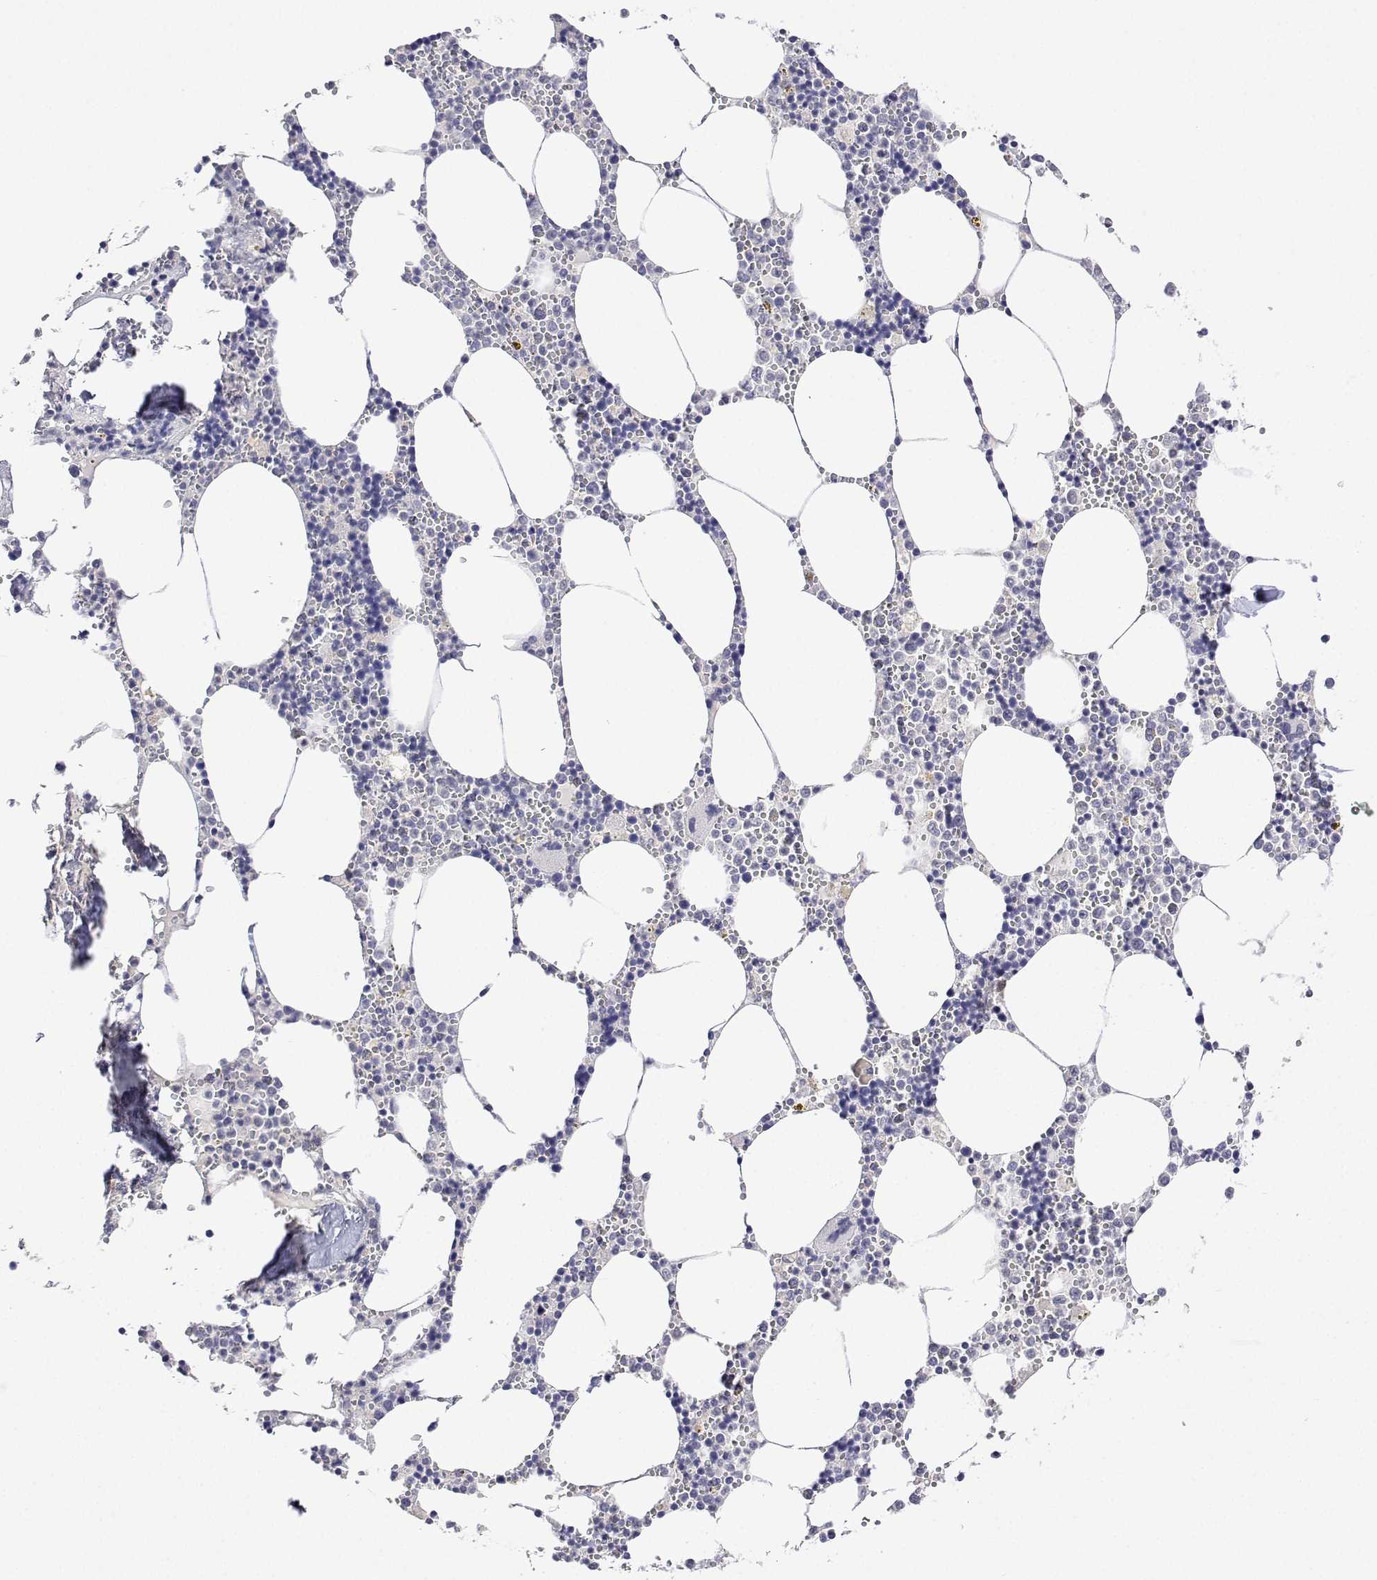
{"staining": {"intensity": "negative", "quantity": "none", "location": "none"}, "tissue": "bone marrow", "cell_type": "Hematopoietic cells", "image_type": "normal", "snomed": [{"axis": "morphology", "description": "Normal tissue, NOS"}, {"axis": "topography", "description": "Bone marrow"}], "caption": "A photomicrograph of human bone marrow is negative for staining in hematopoietic cells. Nuclei are stained in blue.", "gene": "PLCB1", "patient": {"sex": "male", "age": 54}}